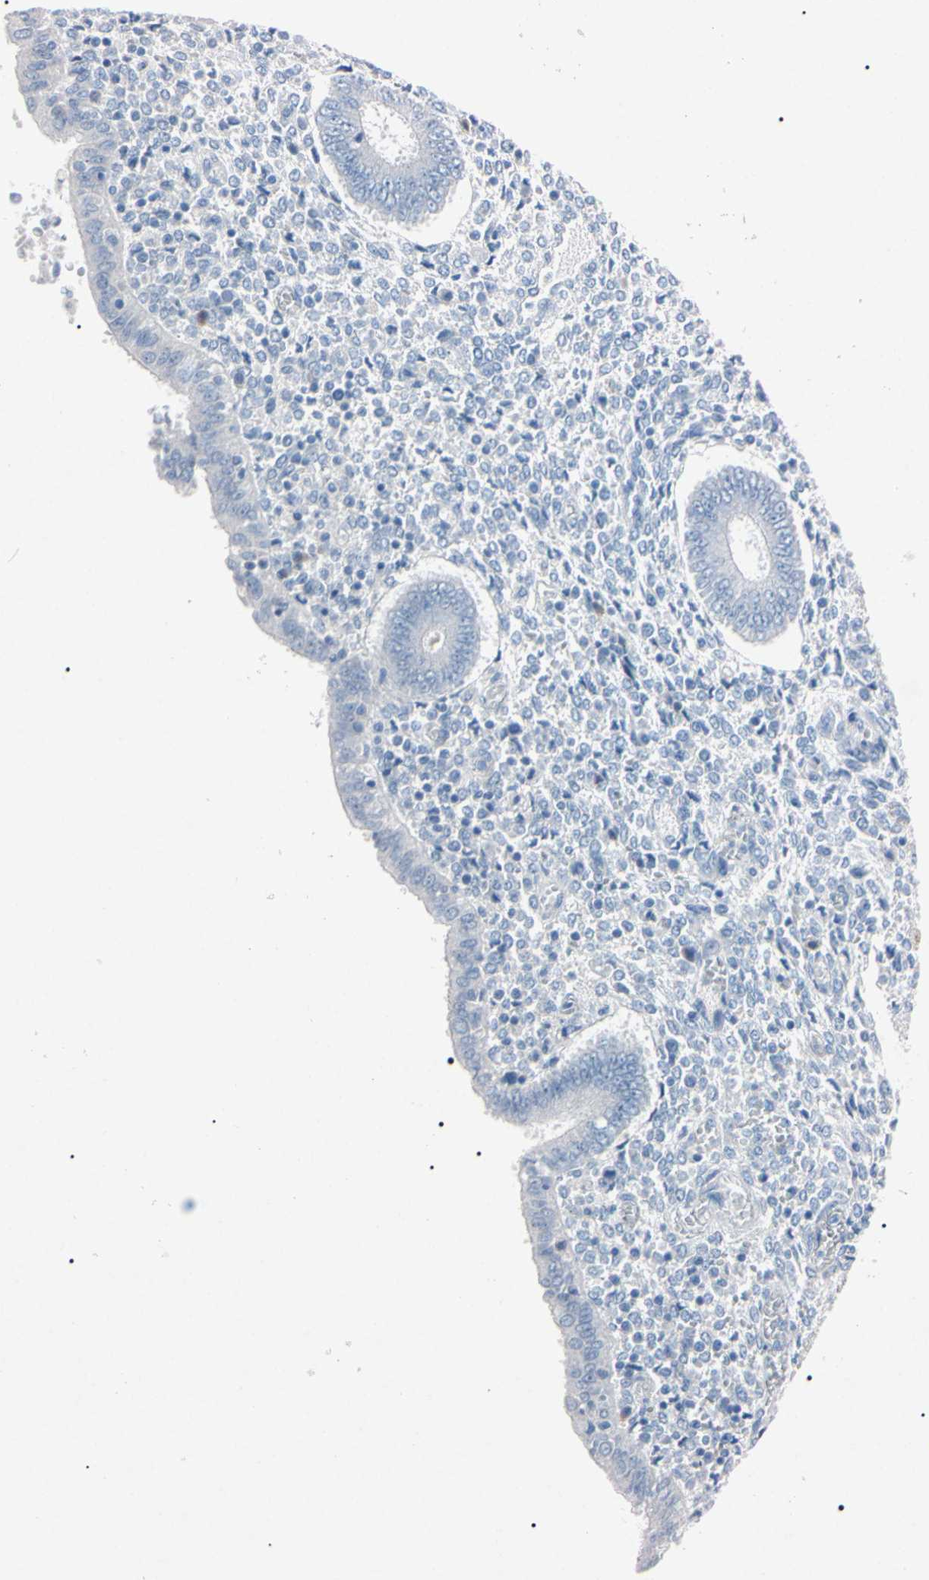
{"staining": {"intensity": "negative", "quantity": "none", "location": "none"}, "tissue": "endometrium", "cell_type": "Cells in endometrial stroma", "image_type": "normal", "snomed": [{"axis": "morphology", "description": "Normal tissue, NOS"}, {"axis": "topography", "description": "Endometrium"}], "caption": "Immunohistochemistry (IHC) histopathology image of unremarkable human endometrium stained for a protein (brown), which shows no positivity in cells in endometrial stroma. (Brightfield microscopy of DAB (3,3'-diaminobenzidine) immunohistochemistry (IHC) at high magnification).", "gene": "ELN", "patient": {"sex": "female", "age": 35}}